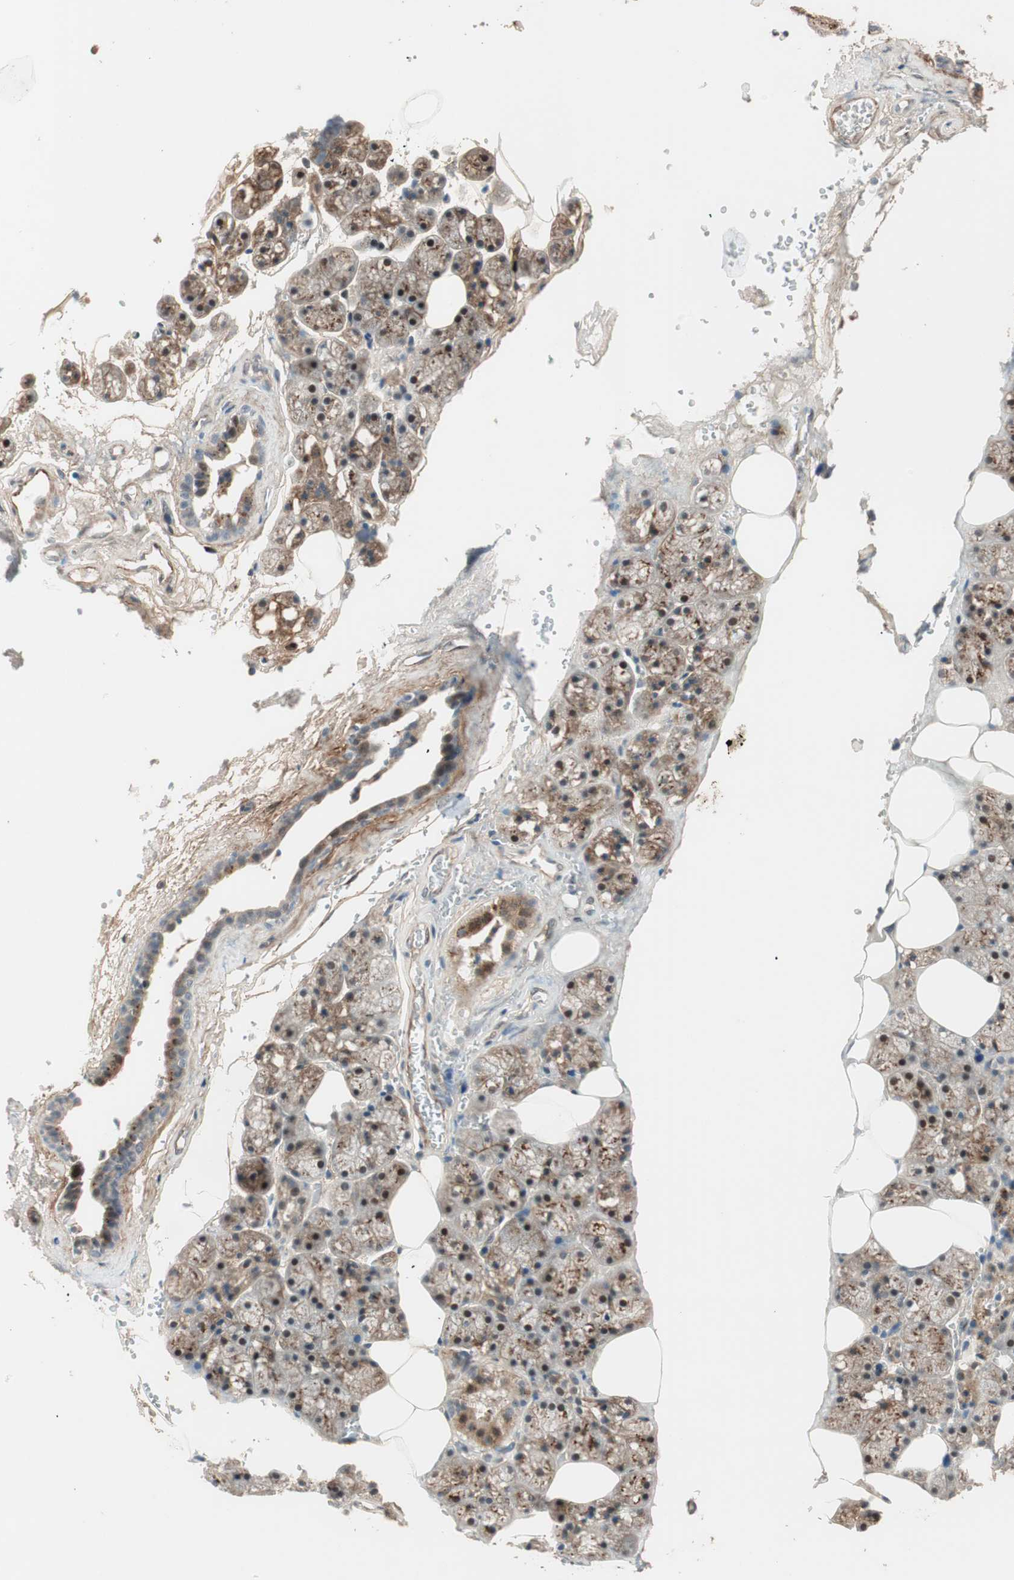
{"staining": {"intensity": "moderate", "quantity": ">75%", "location": "cytoplasmic/membranous,nuclear"}, "tissue": "salivary gland", "cell_type": "Glandular cells", "image_type": "normal", "snomed": [{"axis": "morphology", "description": "Normal tissue, NOS"}, {"axis": "topography", "description": "Salivary gland"}], "caption": "Moderate cytoplasmic/membranous,nuclear protein staining is seen in about >75% of glandular cells in salivary gland. The staining was performed using DAB, with brown indicating positive protein expression. Nuclei are stained blue with hematoxylin.", "gene": "EPHA6", "patient": {"sex": "male", "age": 62}}